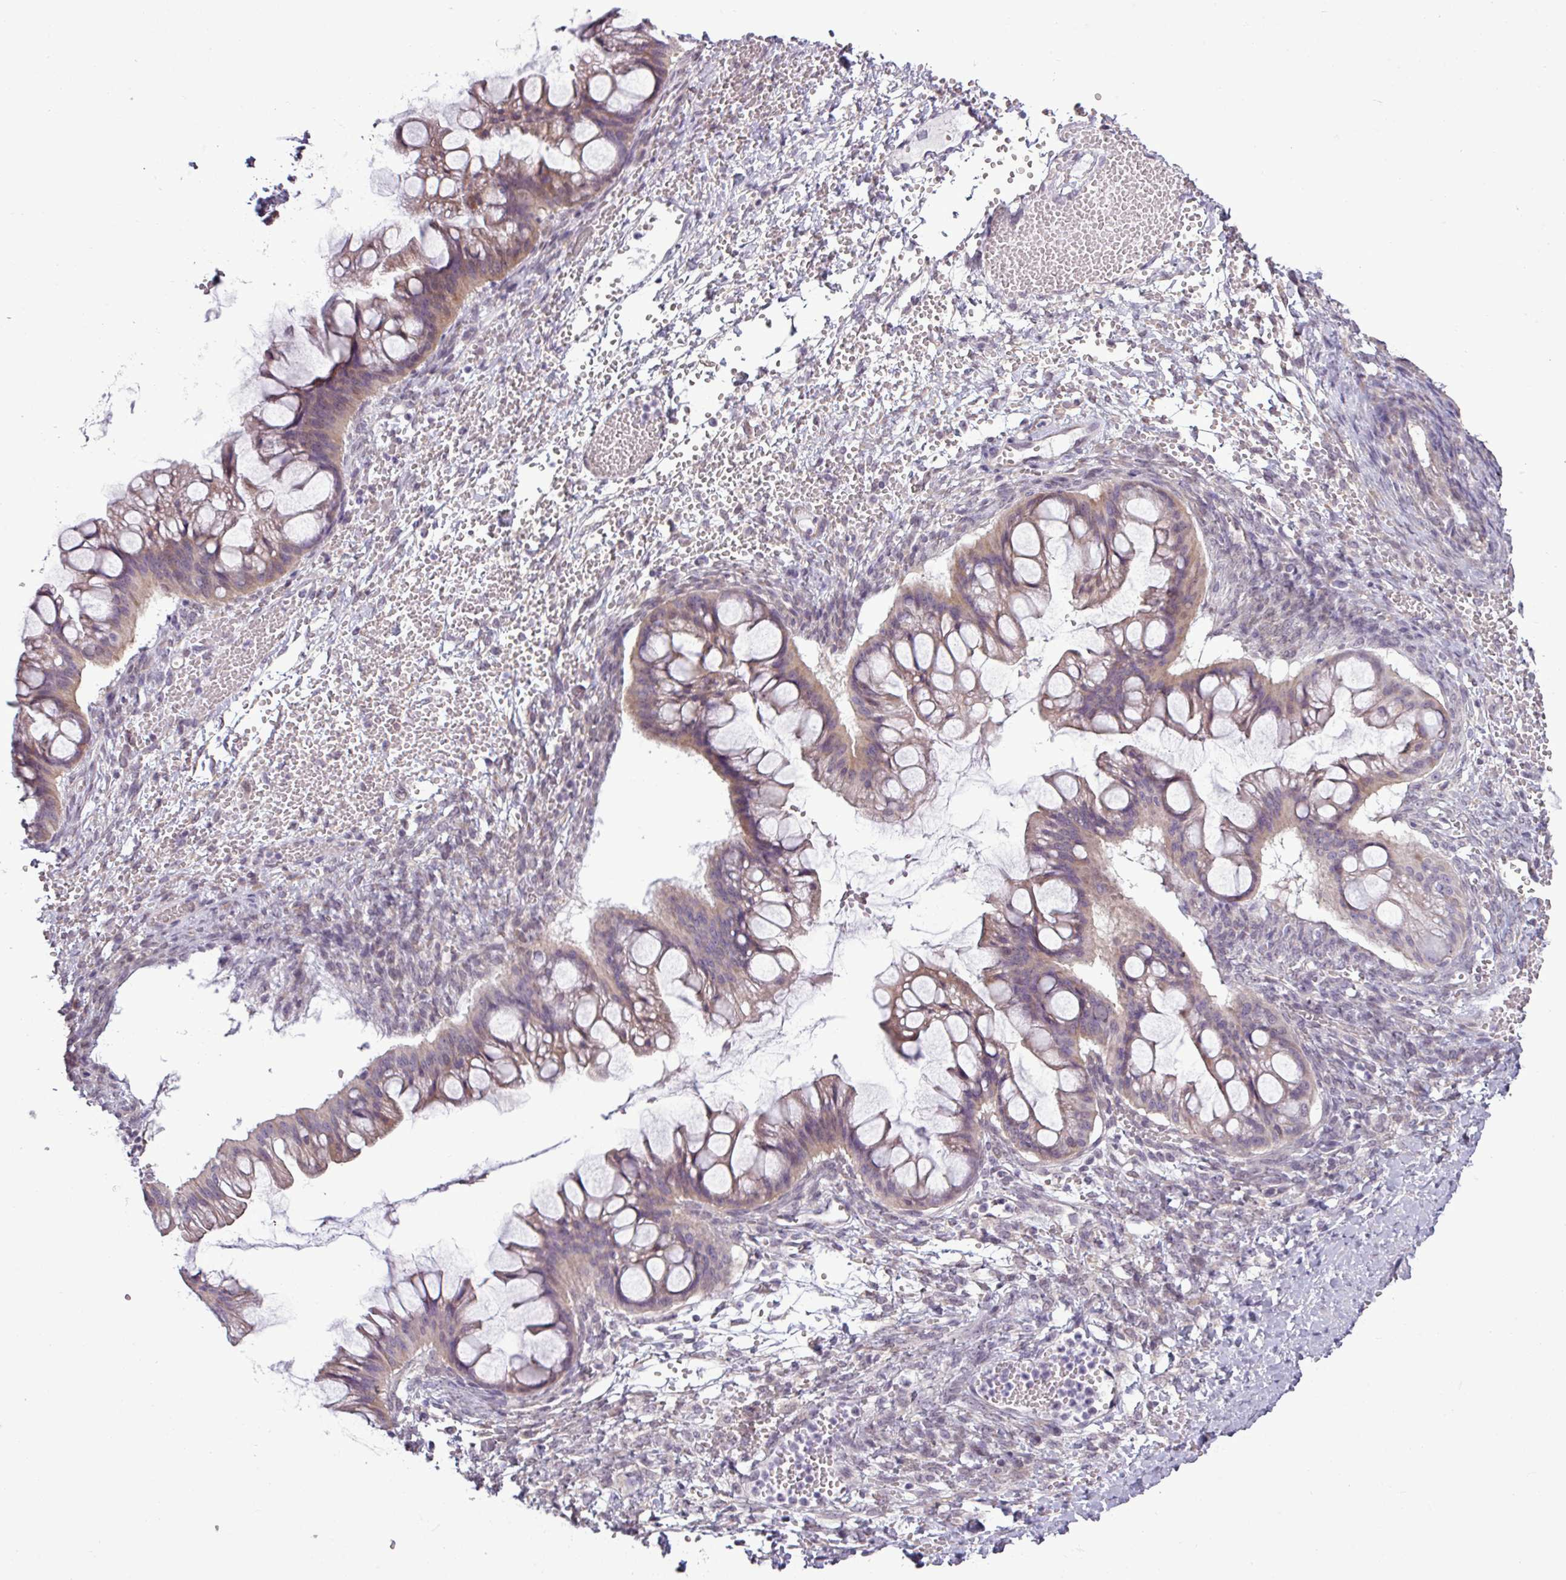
{"staining": {"intensity": "weak", "quantity": "25%-75%", "location": "cytoplasmic/membranous"}, "tissue": "ovarian cancer", "cell_type": "Tumor cells", "image_type": "cancer", "snomed": [{"axis": "morphology", "description": "Cystadenocarcinoma, mucinous, NOS"}, {"axis": "topography", "description": "Ovary"}], "caption": "The photomicrograph shows a brown stain indicating the presence of a protein in the cytoplasmic/membranous of tumor cells in mucinous cystadenocarcinoma (ovarian).", "gene": "GPT2", "patient": {"sex": "female", "age": 73}}